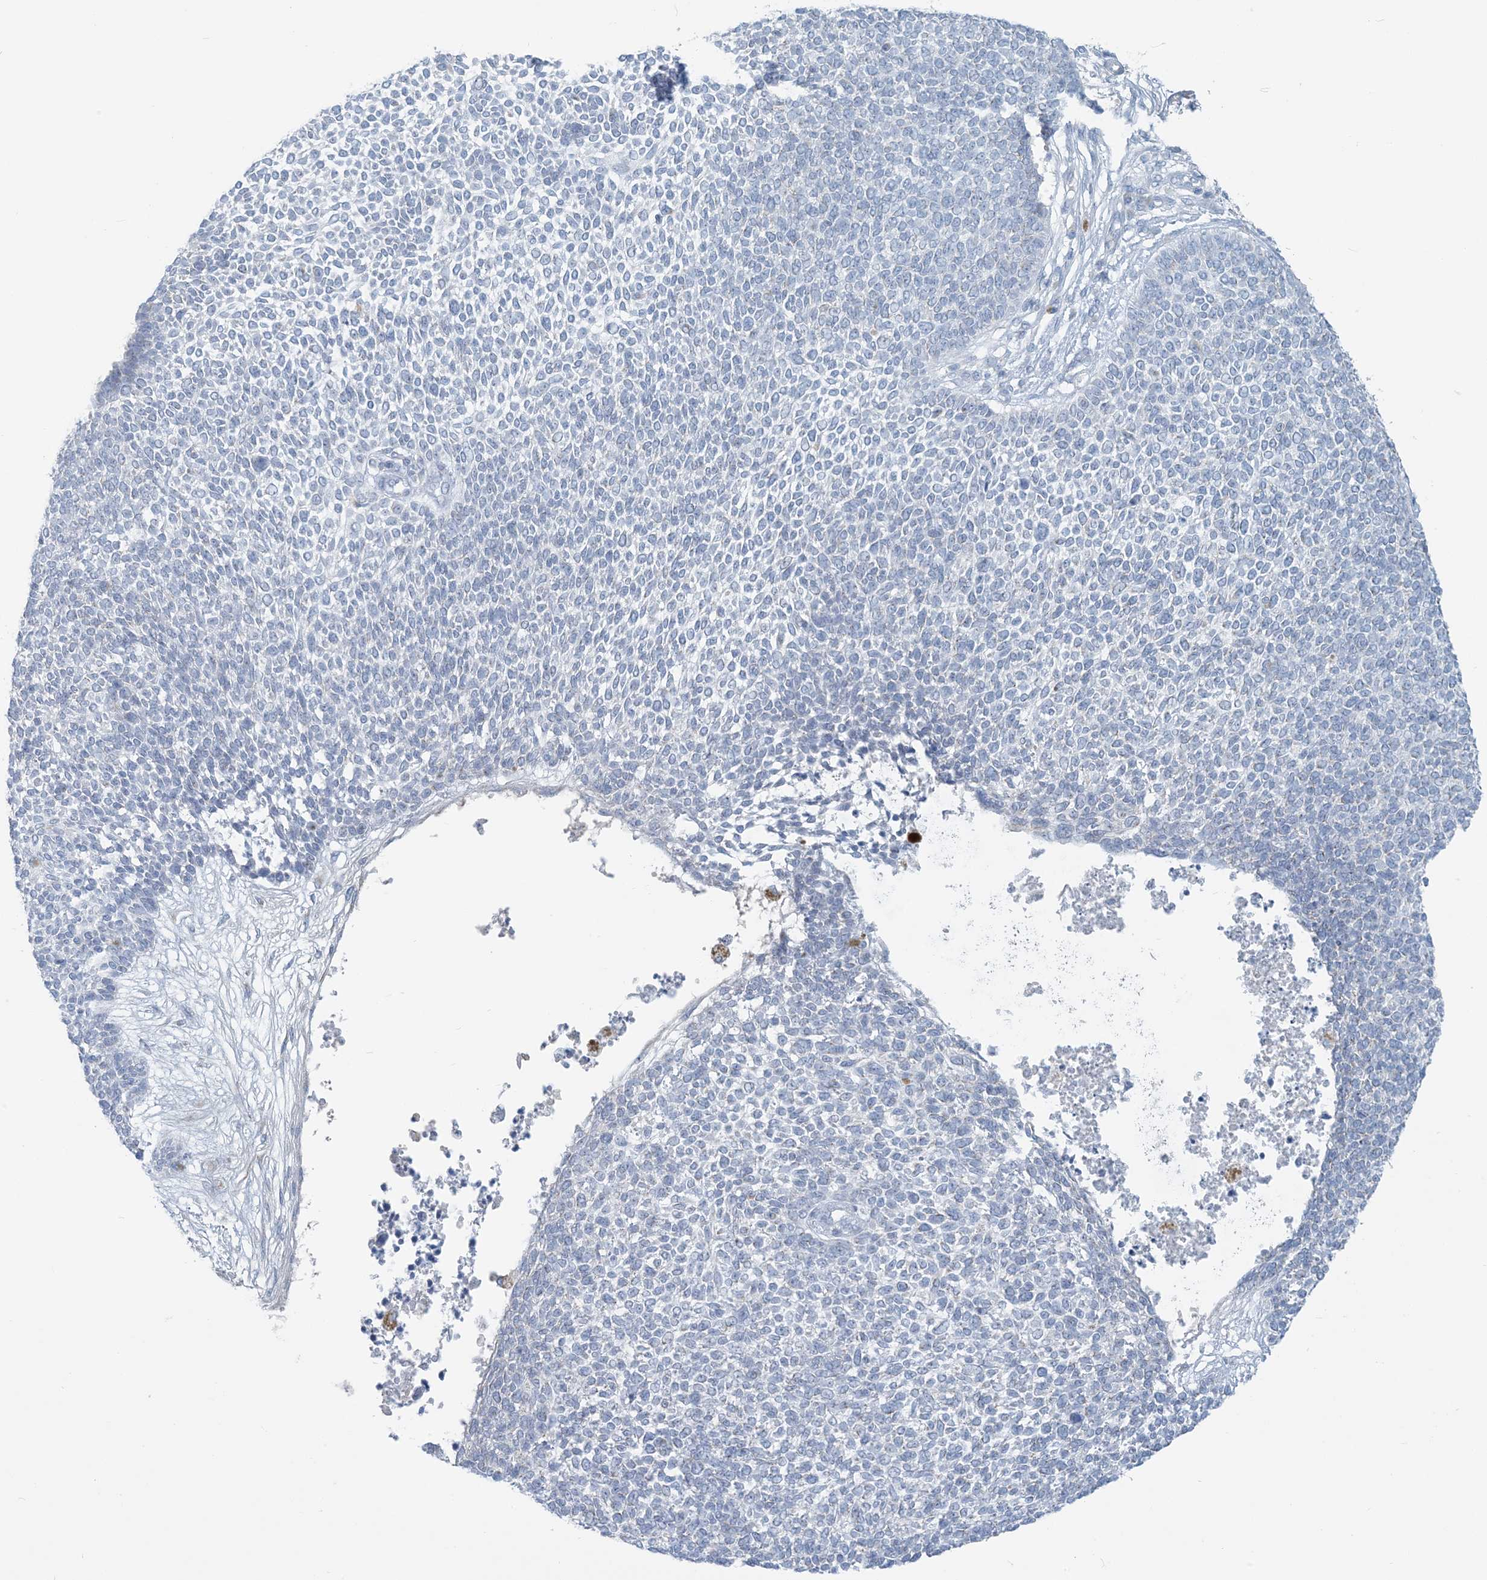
{"staining": {"intensity": "negative", "quantity": "none", "location": "none"}, "tissue": "skin cancer", "cell_type": "Tumor cells", "image_type": "cancer", "snomed": [{"axis": "morphology", "description": "Basal cell carcinoma"}, {"axis": "topography", "description": "Skin"}], "caption": "DAB (3,3'-diaminobenzidine) immunohistochemical staining of skin basal cell carcinoma exhibits no significant positivity in tumor cells.", "gene": "SCML1", "patient": {"sex": "female", "age": 84}}